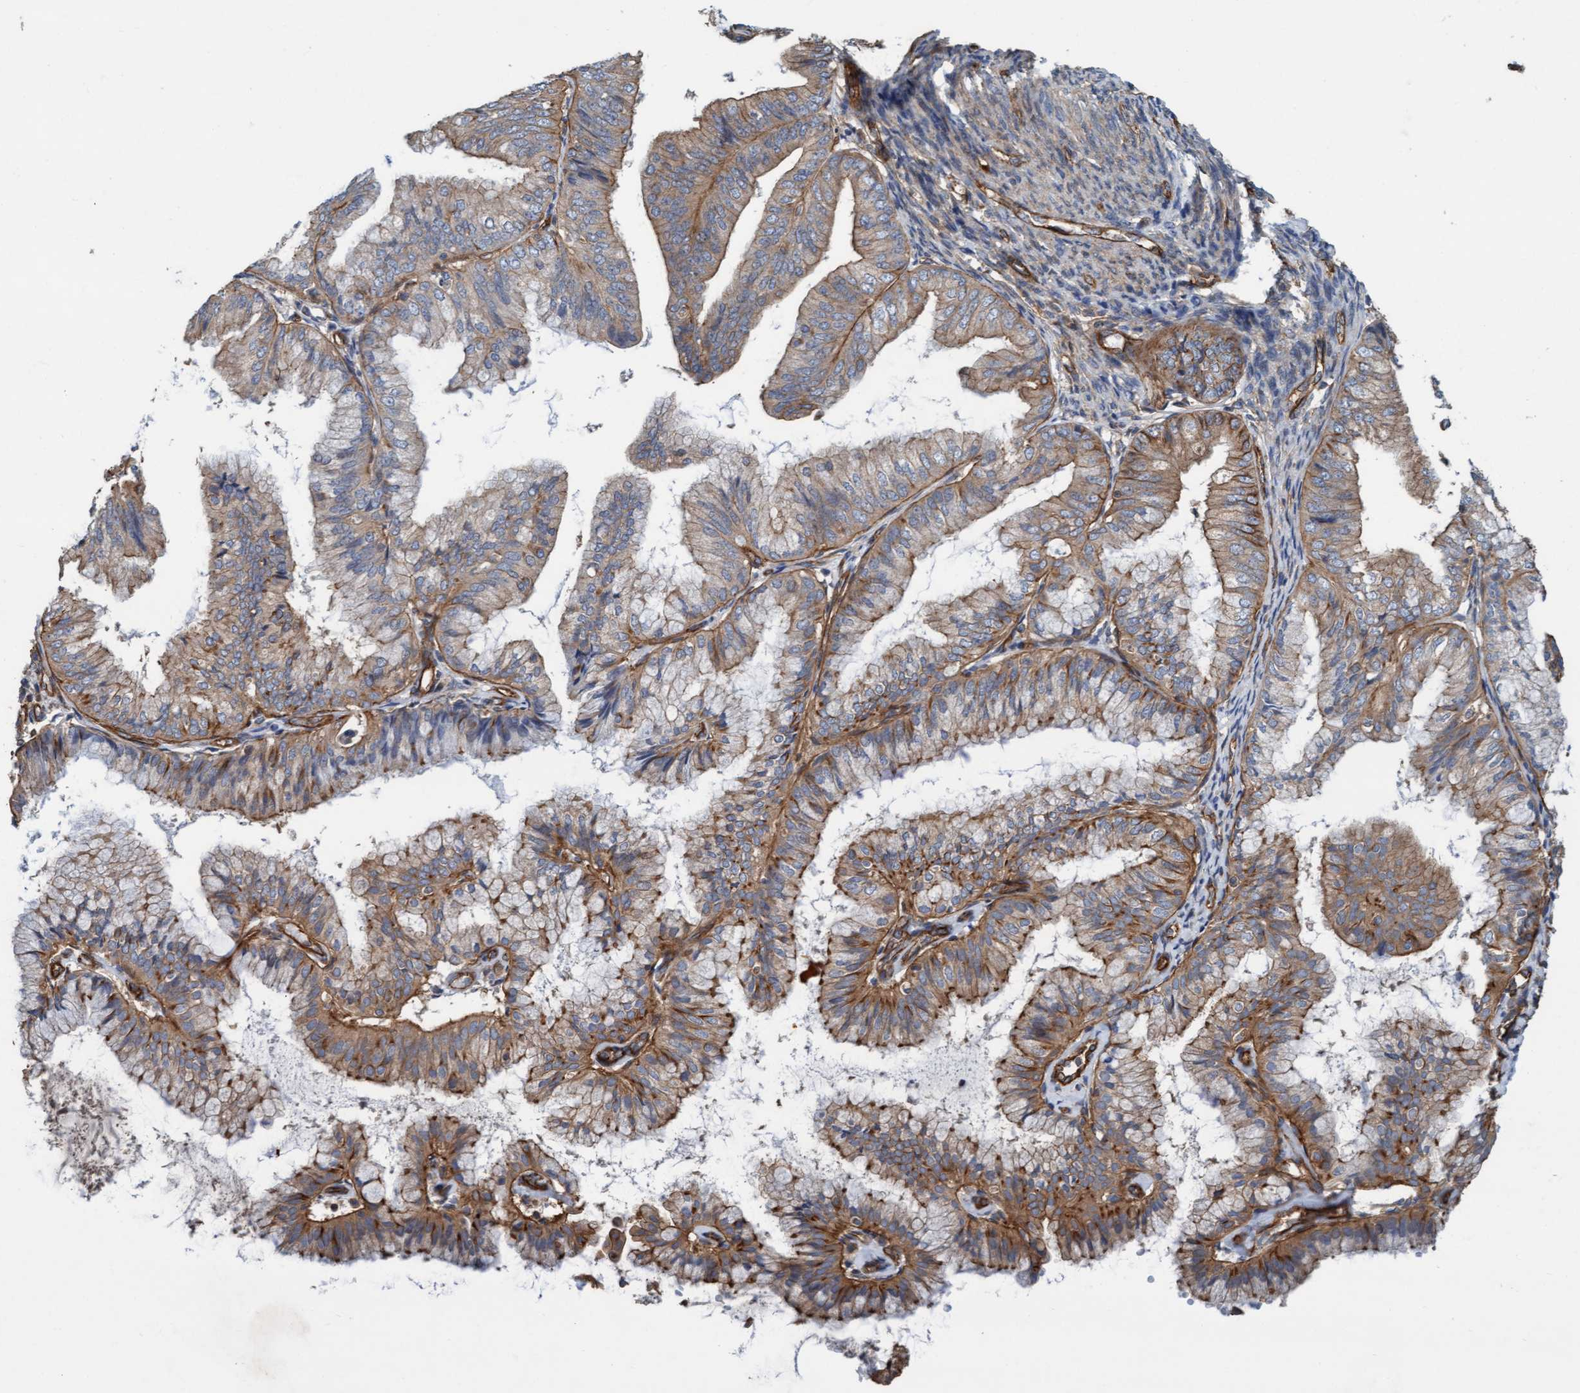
{"staining": {"intensity": "moderate", "quantity": "25%-75%", "location": "cytoplasmic/membranous"}, "tissue": "endometrial cancer", "cell_type": "Tumor cells", "image_type": "cancer", "snomed": [{"axis": "morphology", "description": "Adenocarcinoma, NOS"}, {"axis": "topography", "description": "Endometrium"}], "caption": "Immunohistochemistry photomicrograph of adenocarcinoma (endometrial) stained for a protein (brown), which displays medium levels of moderate cytoplasmic/membranous expression in about 25%-75% of tumor cells.", "gene": "STXBP4", "patient": {"sex": "female", "age": 63}}